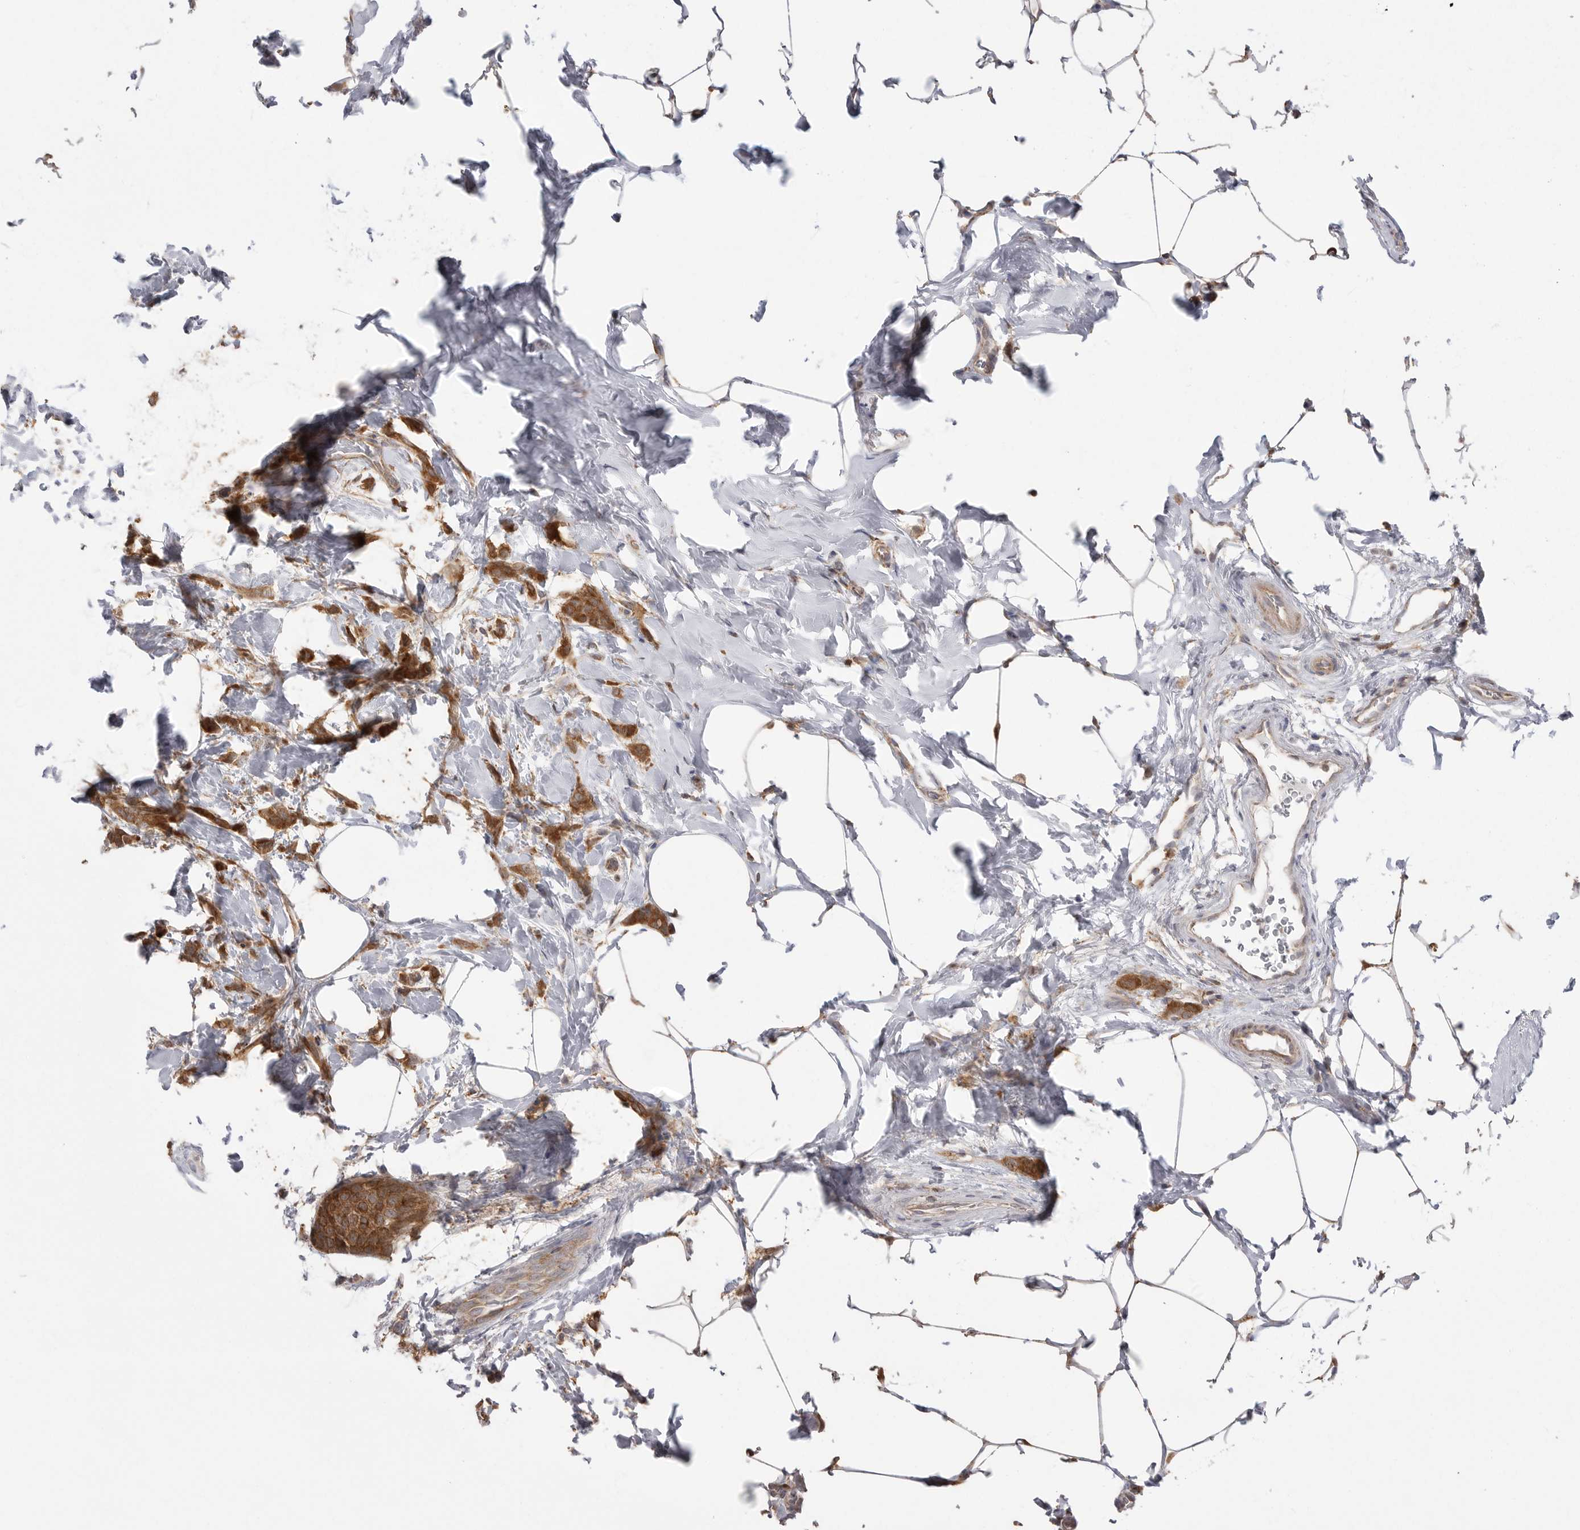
{"staining": {"intensity": "moderate", "quantity": ">75%", "location": "cytoplasmic/membranous"}, "tissue": "breast cancer", "cell_type": "Tumor cells", "image_type": "cancer", "snomed": [{"axis": "morphology", "description": "Lobular carcinoma, in situ"}, {"axis": "morphology", "description": "Lobular carcinoma"}, {"axis": "topography", "description": "Breast"}], "caption": "Tumor cells display medium levels of moderate cytoplasmic/membranous expression in about >75% of cells in breast cancer (lobular carcinoma).", "gene": "KYAT3", "patient": {"sex": "female", "age": 41}}